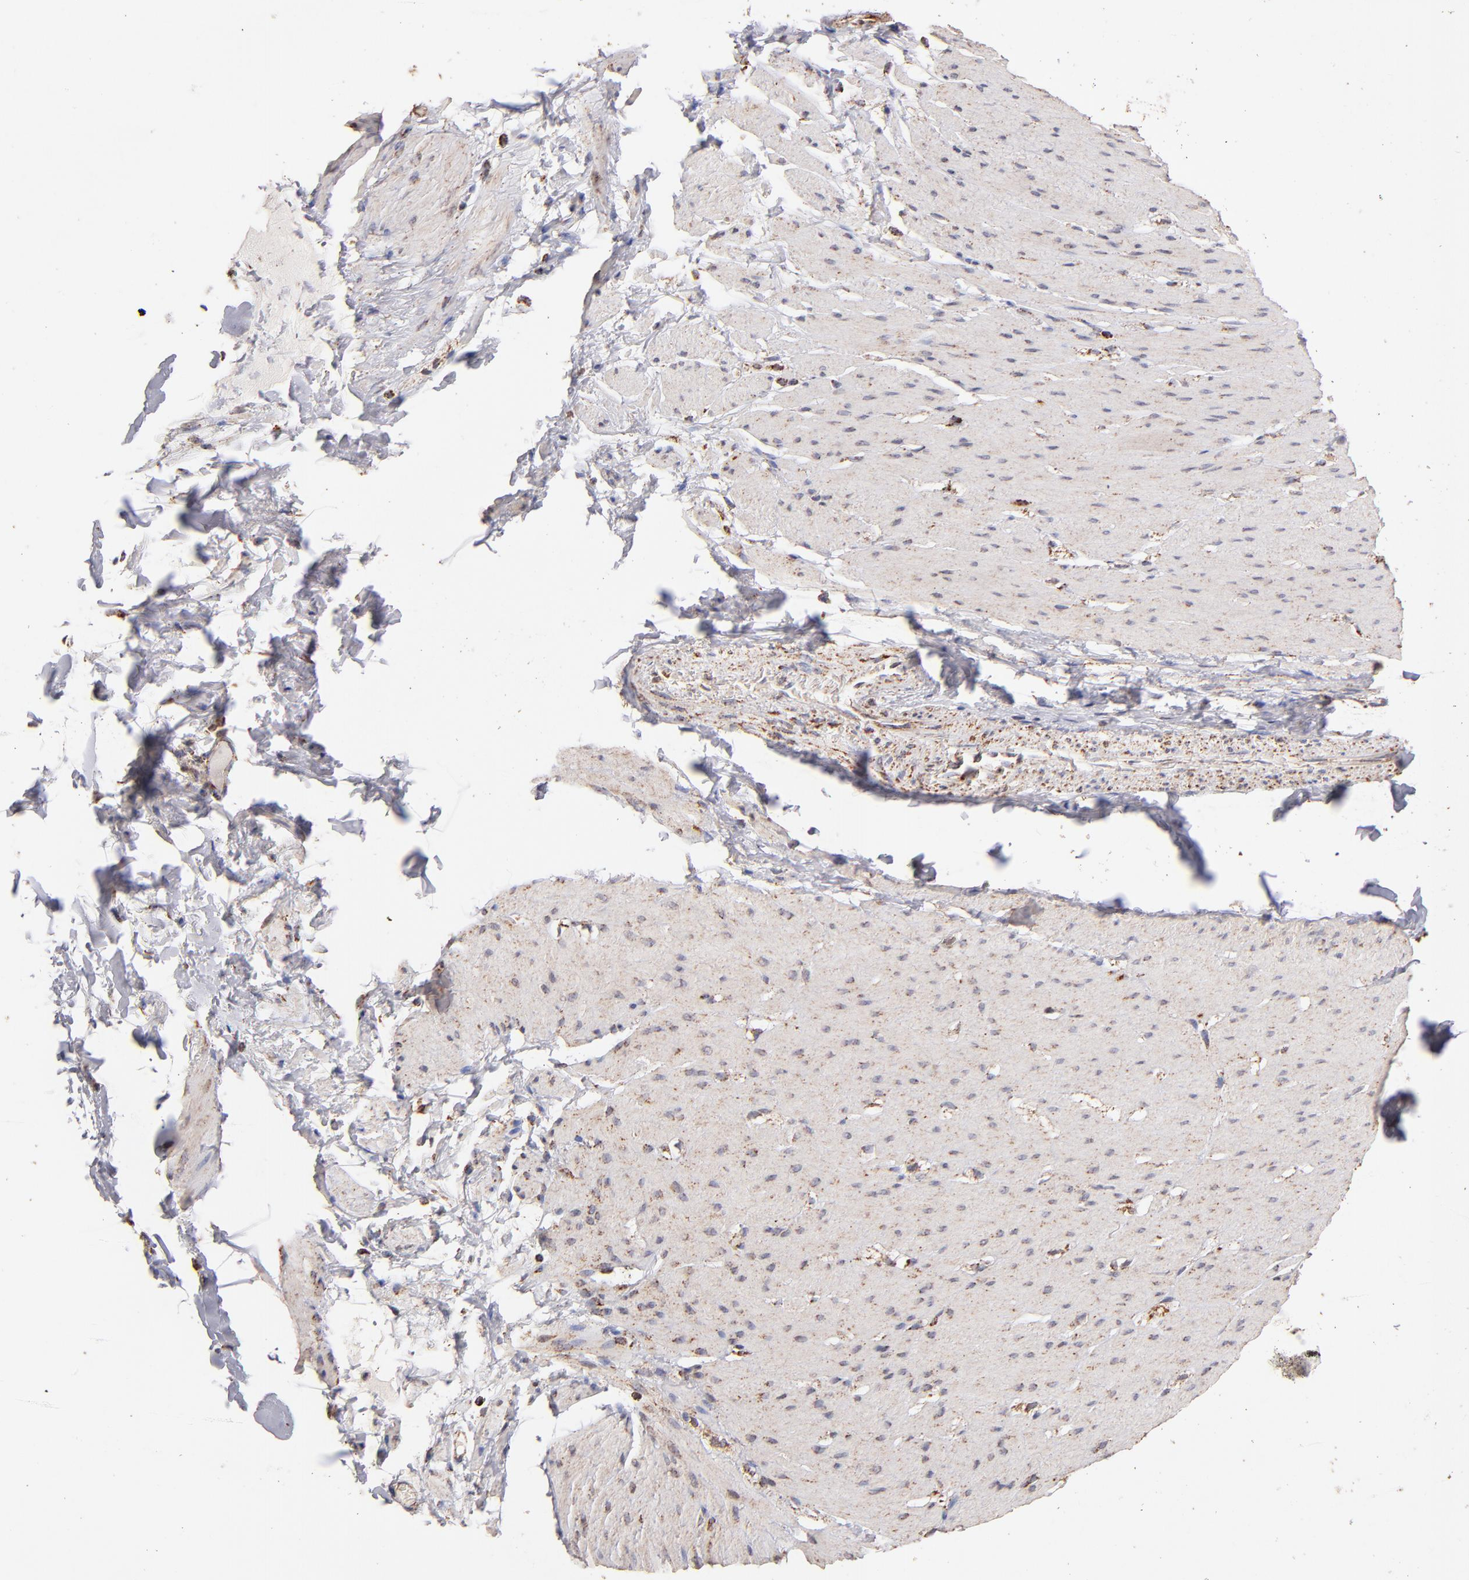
{"staining": {"intensity": "weak", "quantity": ">75%", "location": "cytoplasmic/membranous"}, "tissue": "smooth muscle", "cell_type": "Smooth muscle cells", "image_type": "normal", "snomed": [{"axis": "morphology", "description": "Normal tissue, NOS"}, {"axis": "topography", "description": "Smooth muscle"}, {"axis": "topography", "description": "Colon"}], "caption": "Immunohistochemical staining of normal human smooth muscle demonstrates >75% levels of weak cytoplasmic/membranous protein positivity in about >75% of smooth muscle cells. (brown staining indicates protein expression, while blue staining denotes nuclei).", "gene": "DLST", "patient": {"sex": "male", "age": 67}}